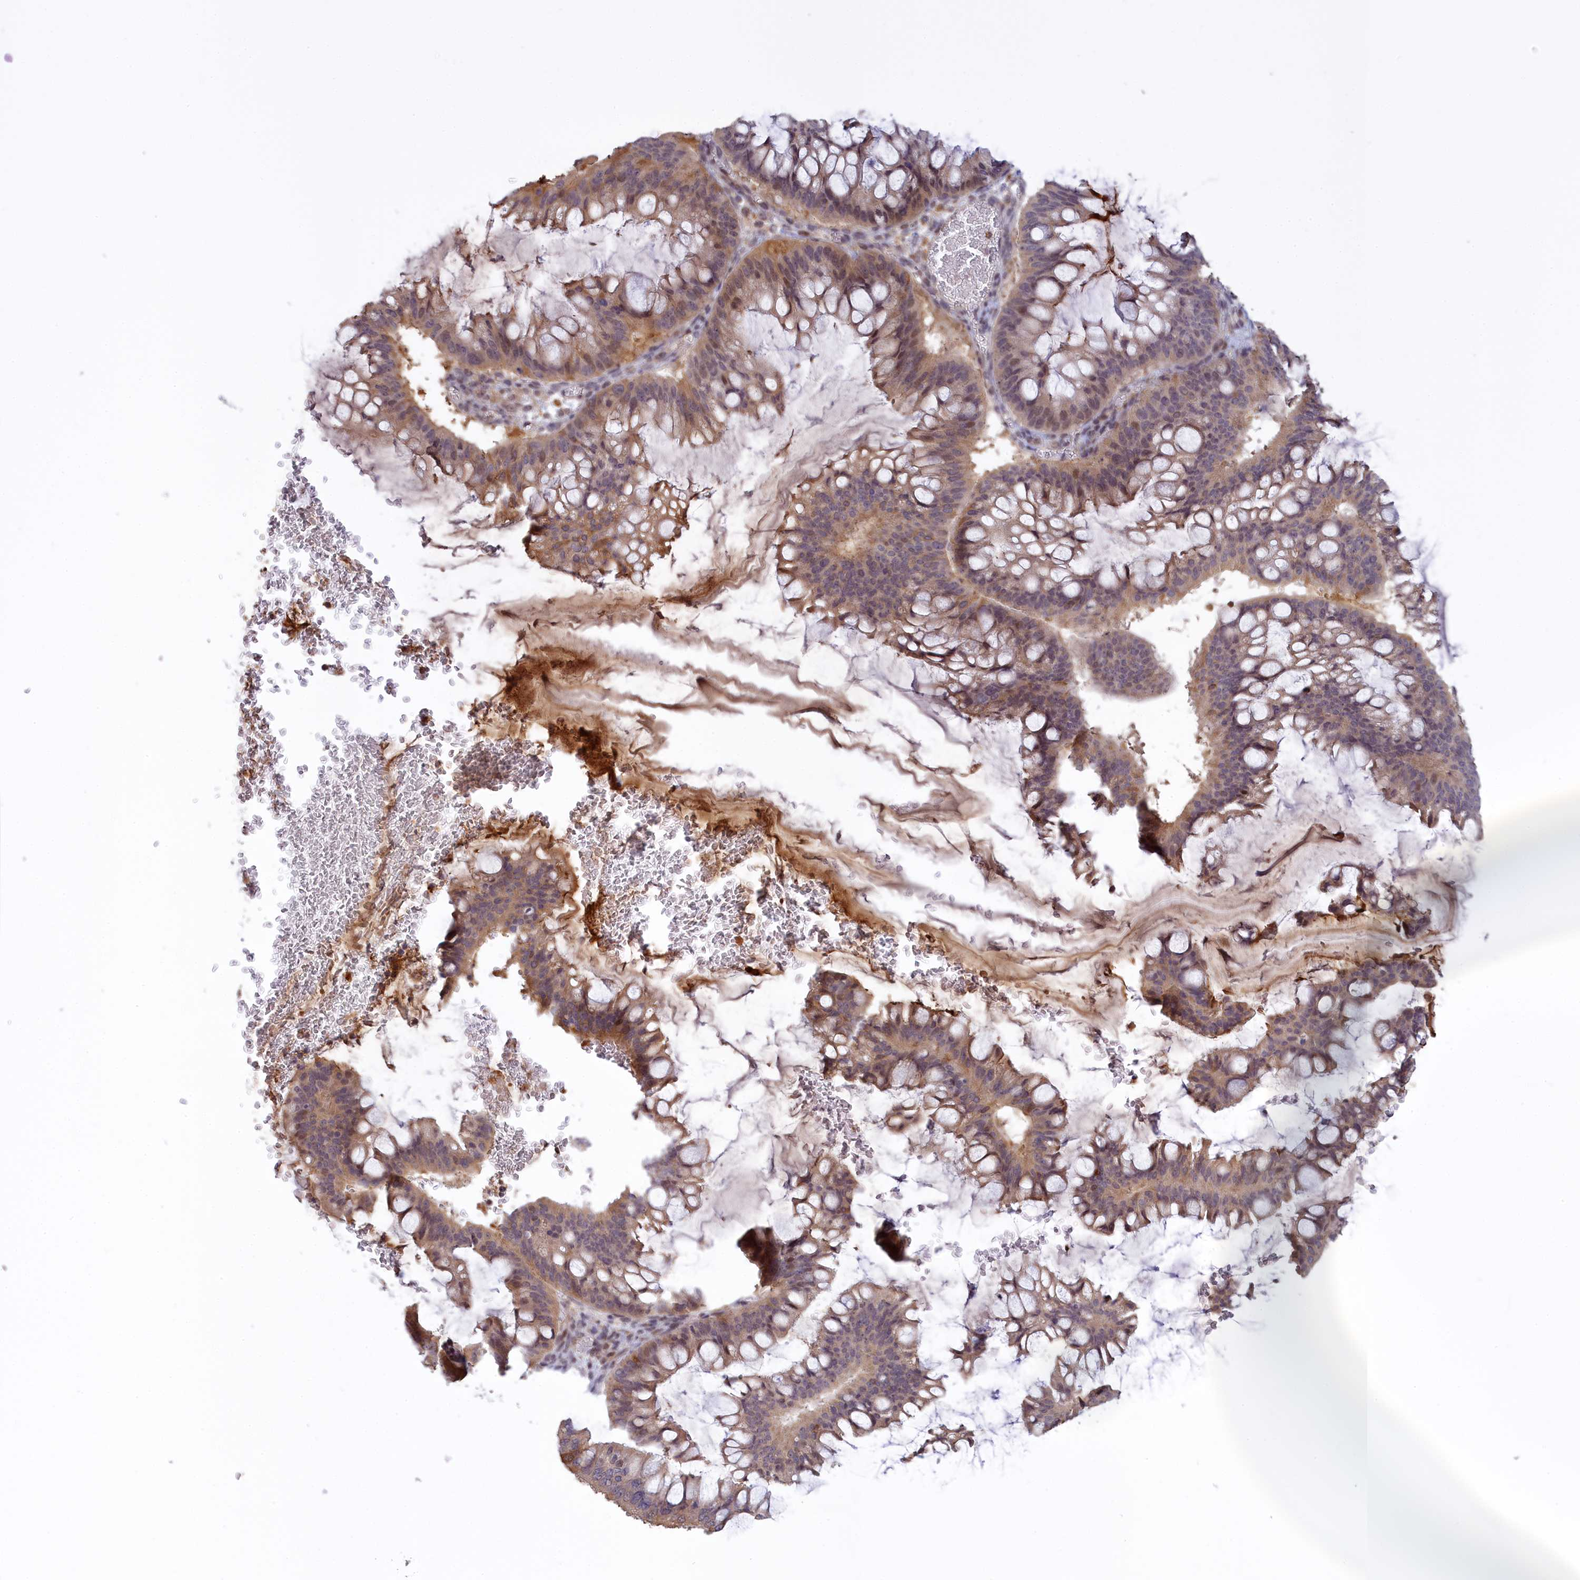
{"staining": {"intensity": "moderate", "quantity": ">75%", "location": "cytoplasmic/membranous"}, "tissue": "ovarian cancer", "cell_type": "Tumor cells", "image_type": "cancer", "snomed": [{"axis": "morphology", "description": "Cystadenocarcinoma, mucinous, NOS"}, {"axis": "topography", "description": "Ovary"}], "caption": "Immunohistochemical staining of ovarian cancer (mucinous cystadenocarcinoma) displays medium levels of moderate cytoplasmic/membranous protein staining in about >75% of tumor cells.", "gene": "RRAD", "patient": {"sex": "female", "age": 73}}